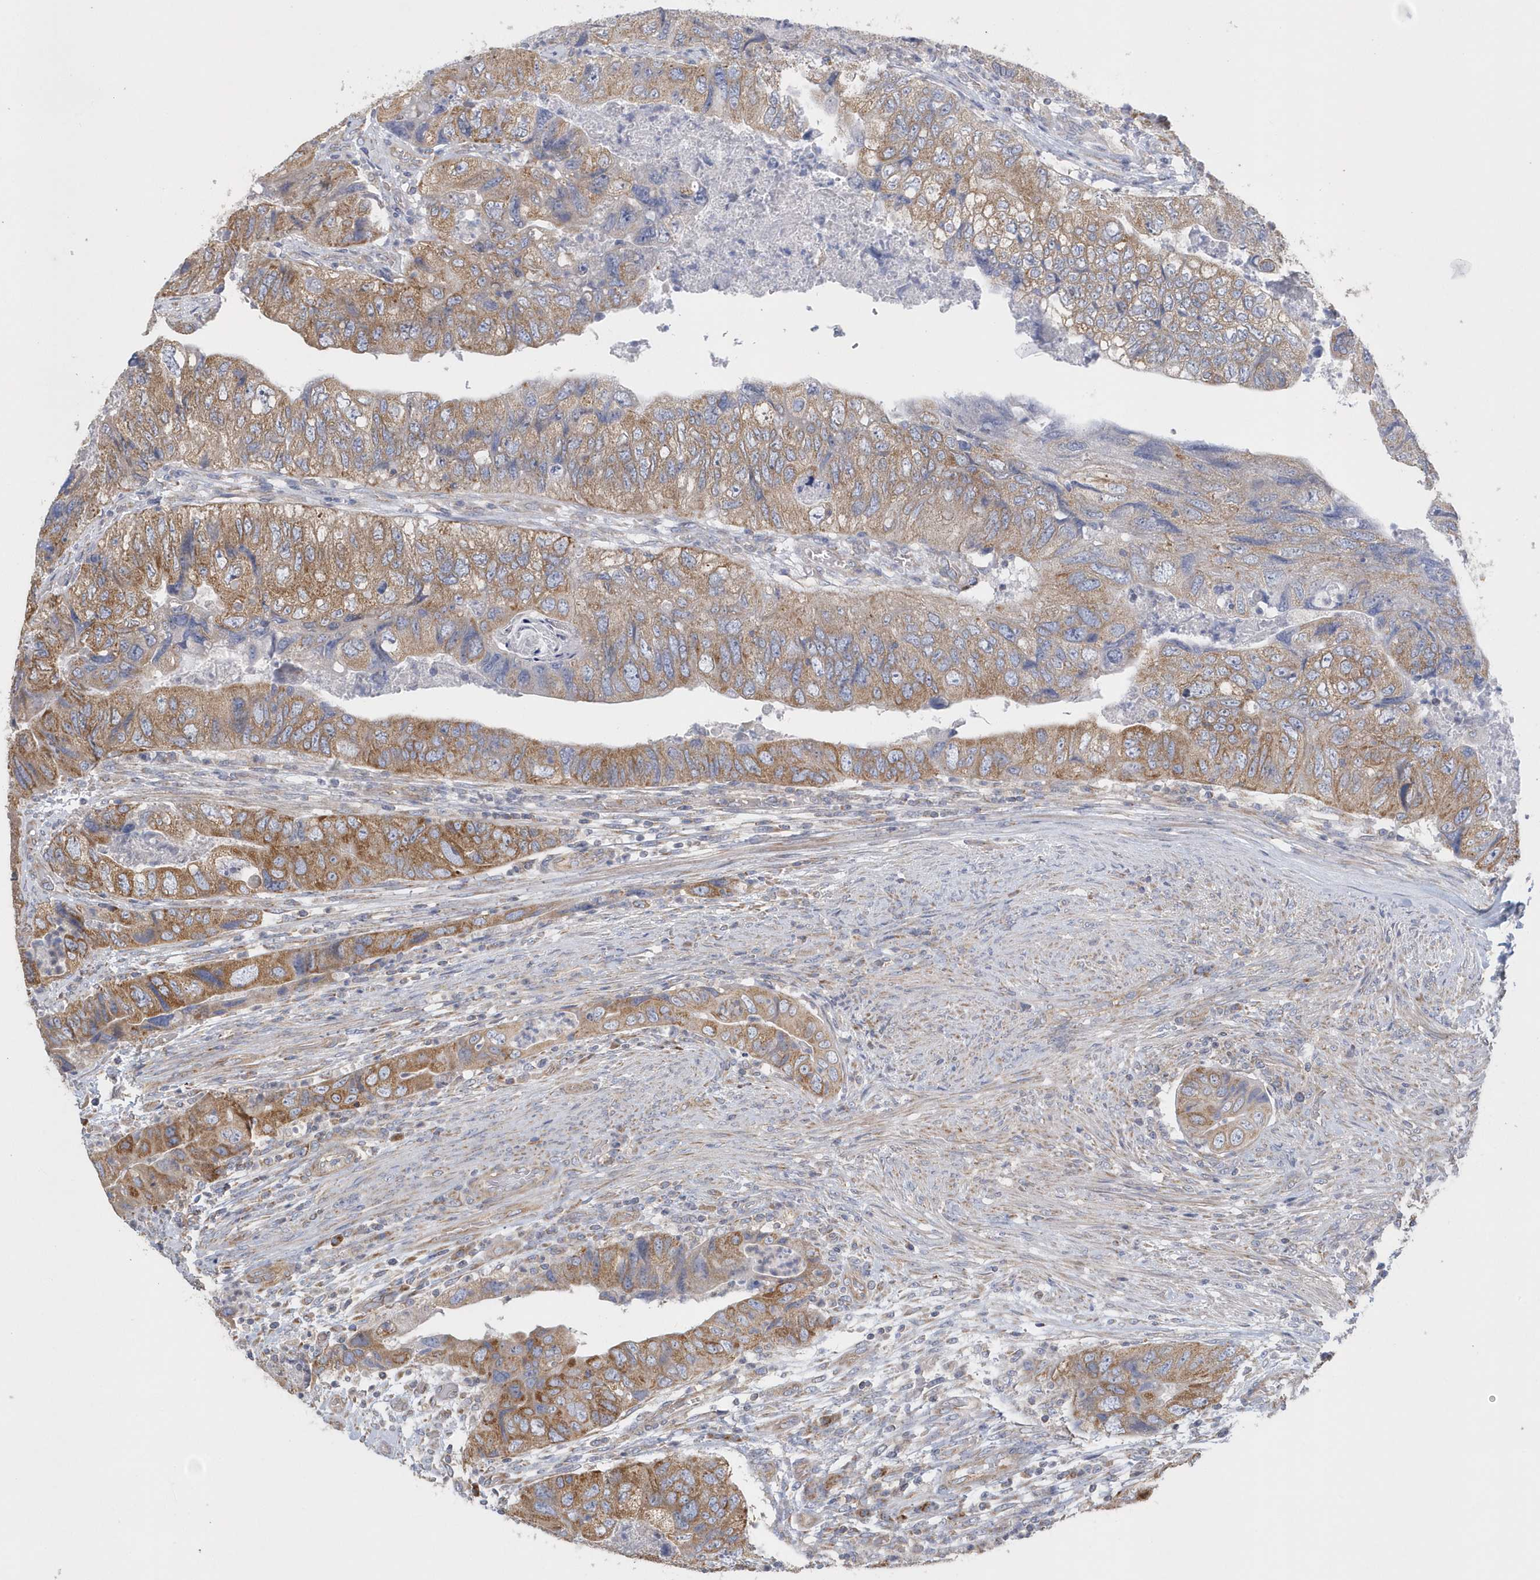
{"staining": {"intensity": "moderate", "quantity": ">75%", "location": "cytoplasmic/membranous"}, "tissue": "colorectal cancer", "cell_type": "Tumor cells", "image_type": "cancer", "snomed": [{"axis": "morphology", "description": "Adenocarcinoma, NOS"}, {"axis": "topography", "description": "Rectum"}], "caption": "This micrograph reveals colorectal adenocarcinoma stained with immunohistochemistry to label a protein in brown. The cytoplasmic/membranous of tumor cells show moderate positivity for the protein. Nuclei are counter-stained blue.", "gene": "SPATA5", "patient": {"sex": "male", "age": 63}}